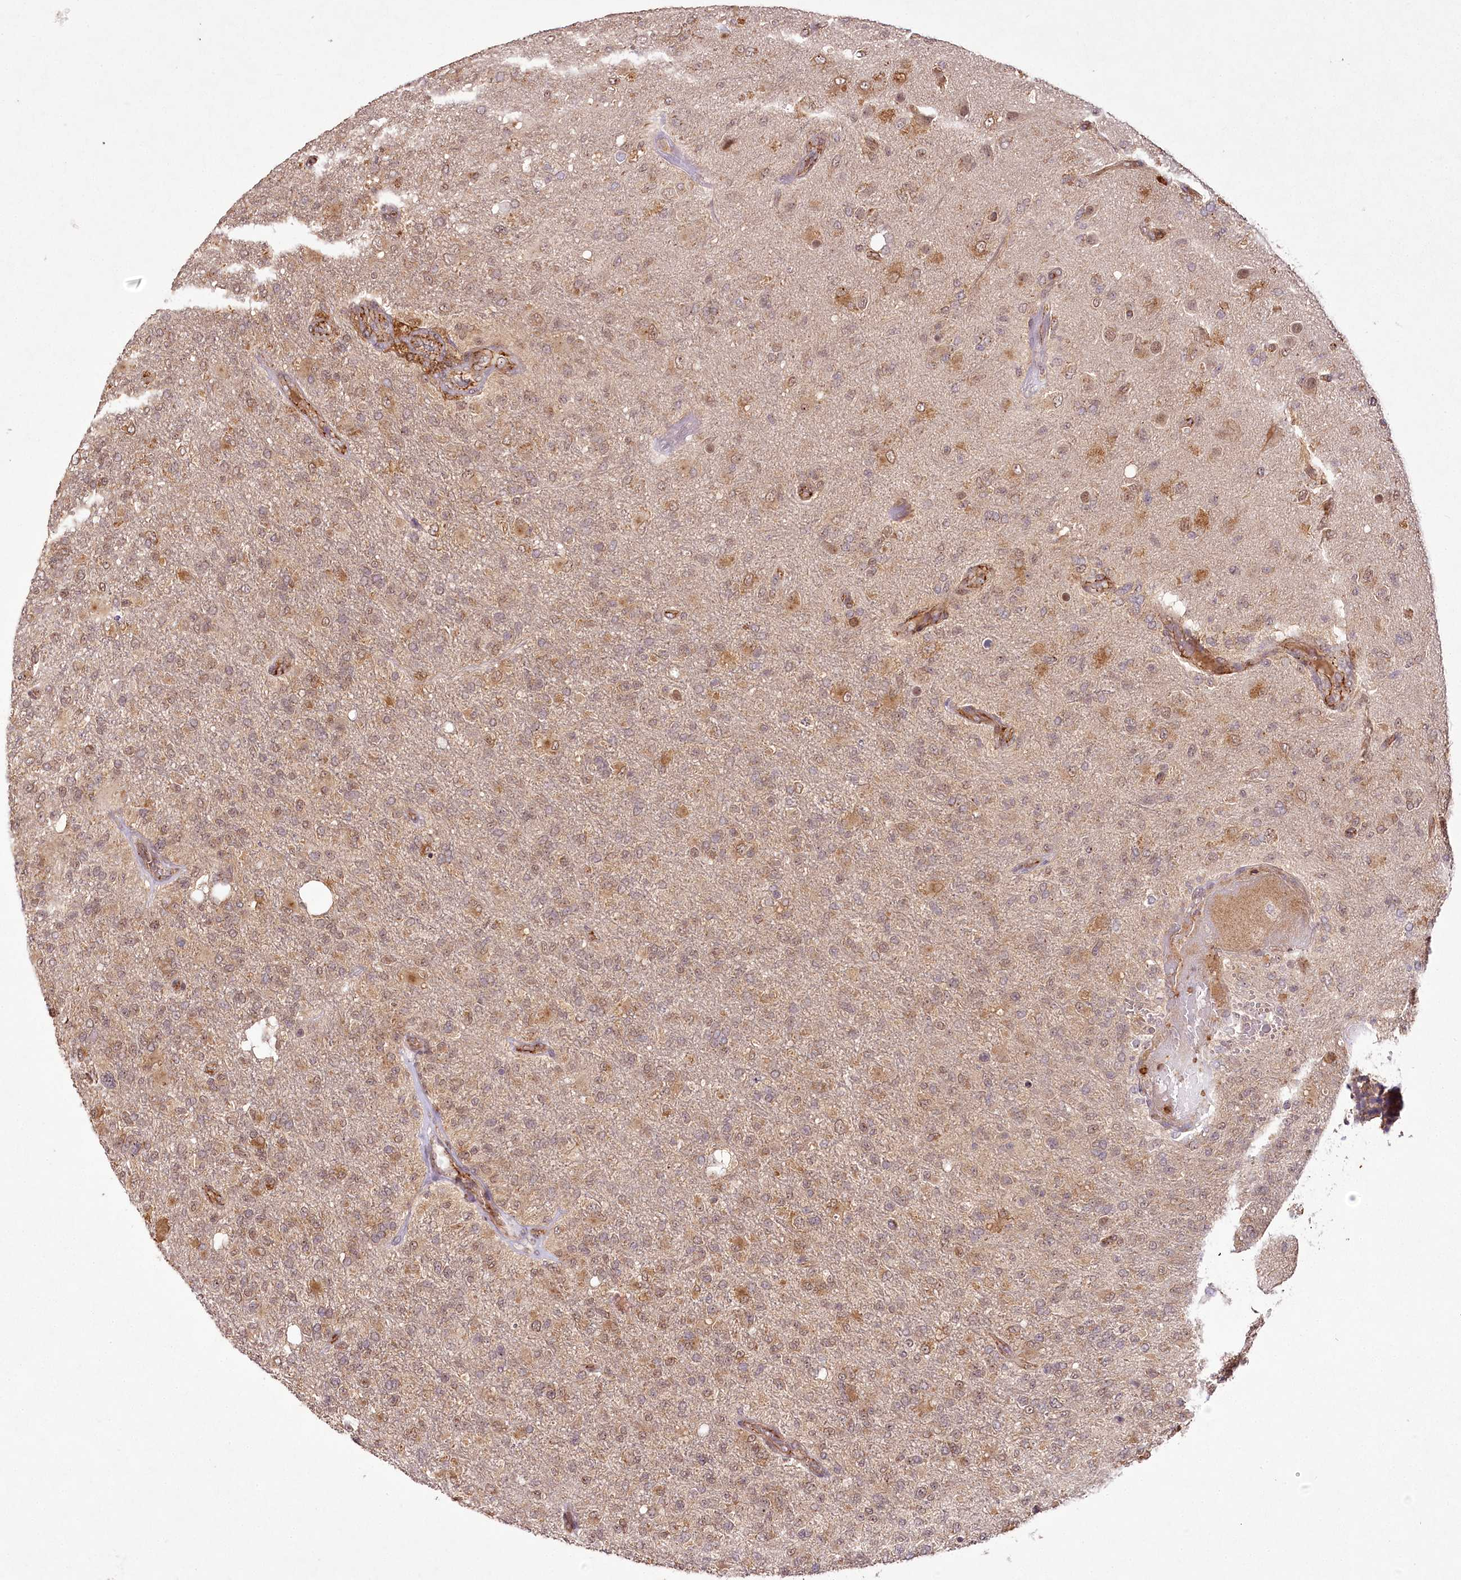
{"staining": {"intensity": "weak", "quantity": "25%-75%", "location": "nuclear"}, "tissue": "glioma", "cell_type": "Tumor cells", "image_type": "cancer", "snomed": [{"axis": "morphology", "description": "Glioma, malignant, High grade"}, {"axis": "topography", "description": "Brain"}], "caption": "A photomicrograph of human glioma stained for a protein exhibits weak nuclear brown staining in tumor cells. The staining was performed using DAB, with brown indicating positive protein expression. Nuclei are stained blue with hematoxylin.", "gene": "ALKBH8", "patient": {"sex": "female", "age": 74}}